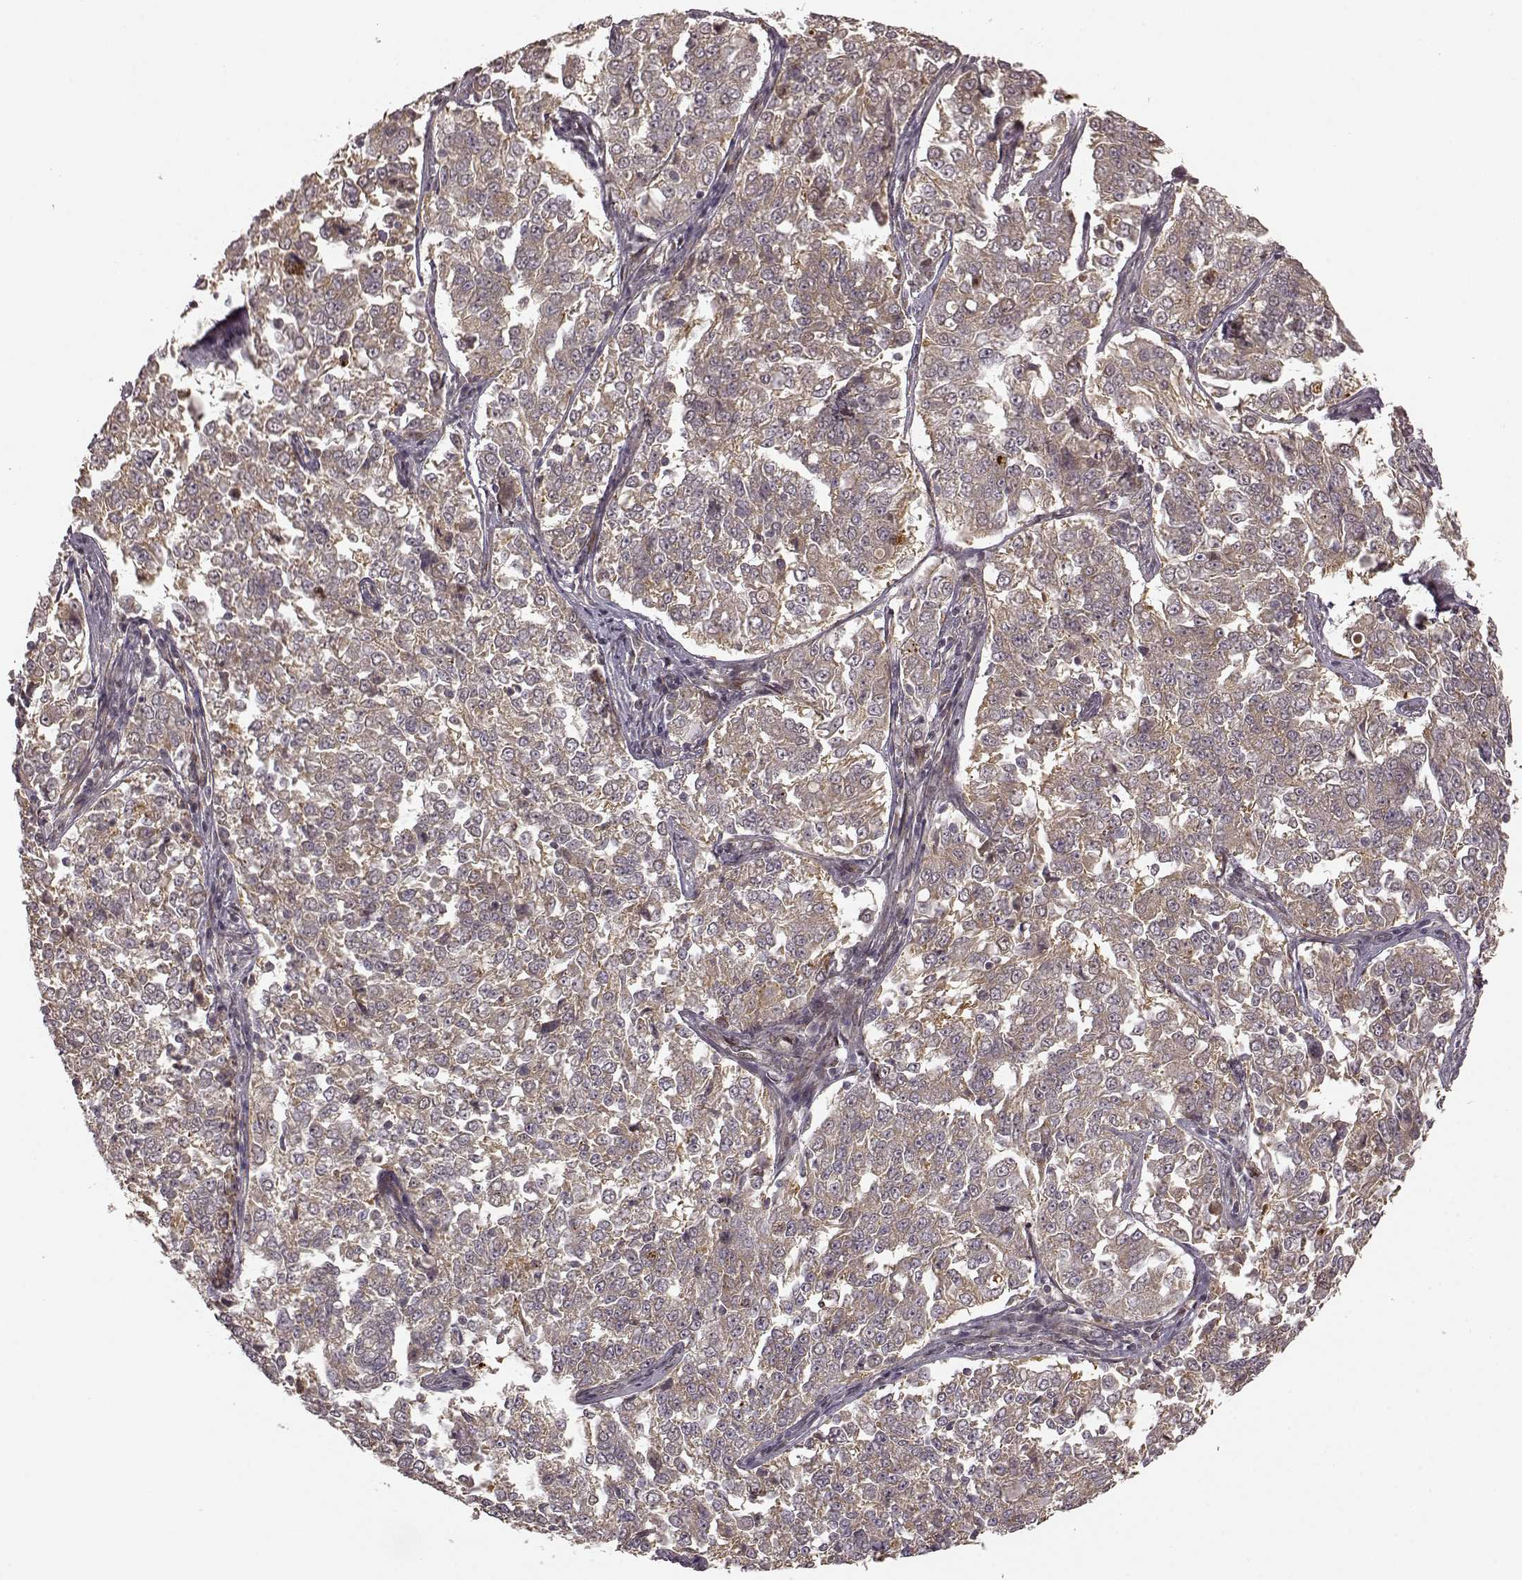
{"staining": {"intensity": "weak", "quantity": ">75%", "location": "cytoplasmic/membranous"}, "tissue": "endometrial cancer", "cell_type": "Tumor cells", "image_type": "cancer", "snomed": [{"axis": "morphology", "description": "Adenocarcinoma, NOS"}, {"axis": "topography", "description": "Endometrium"}], "caption": "The immunohistochemical stain highlights weak cytoplasmic/membranous expression in tumor cells of endometrial adenocarcinoma tissue.", "gene": "SLC12A9", "patient": {"sex": "female", "age": 43}}